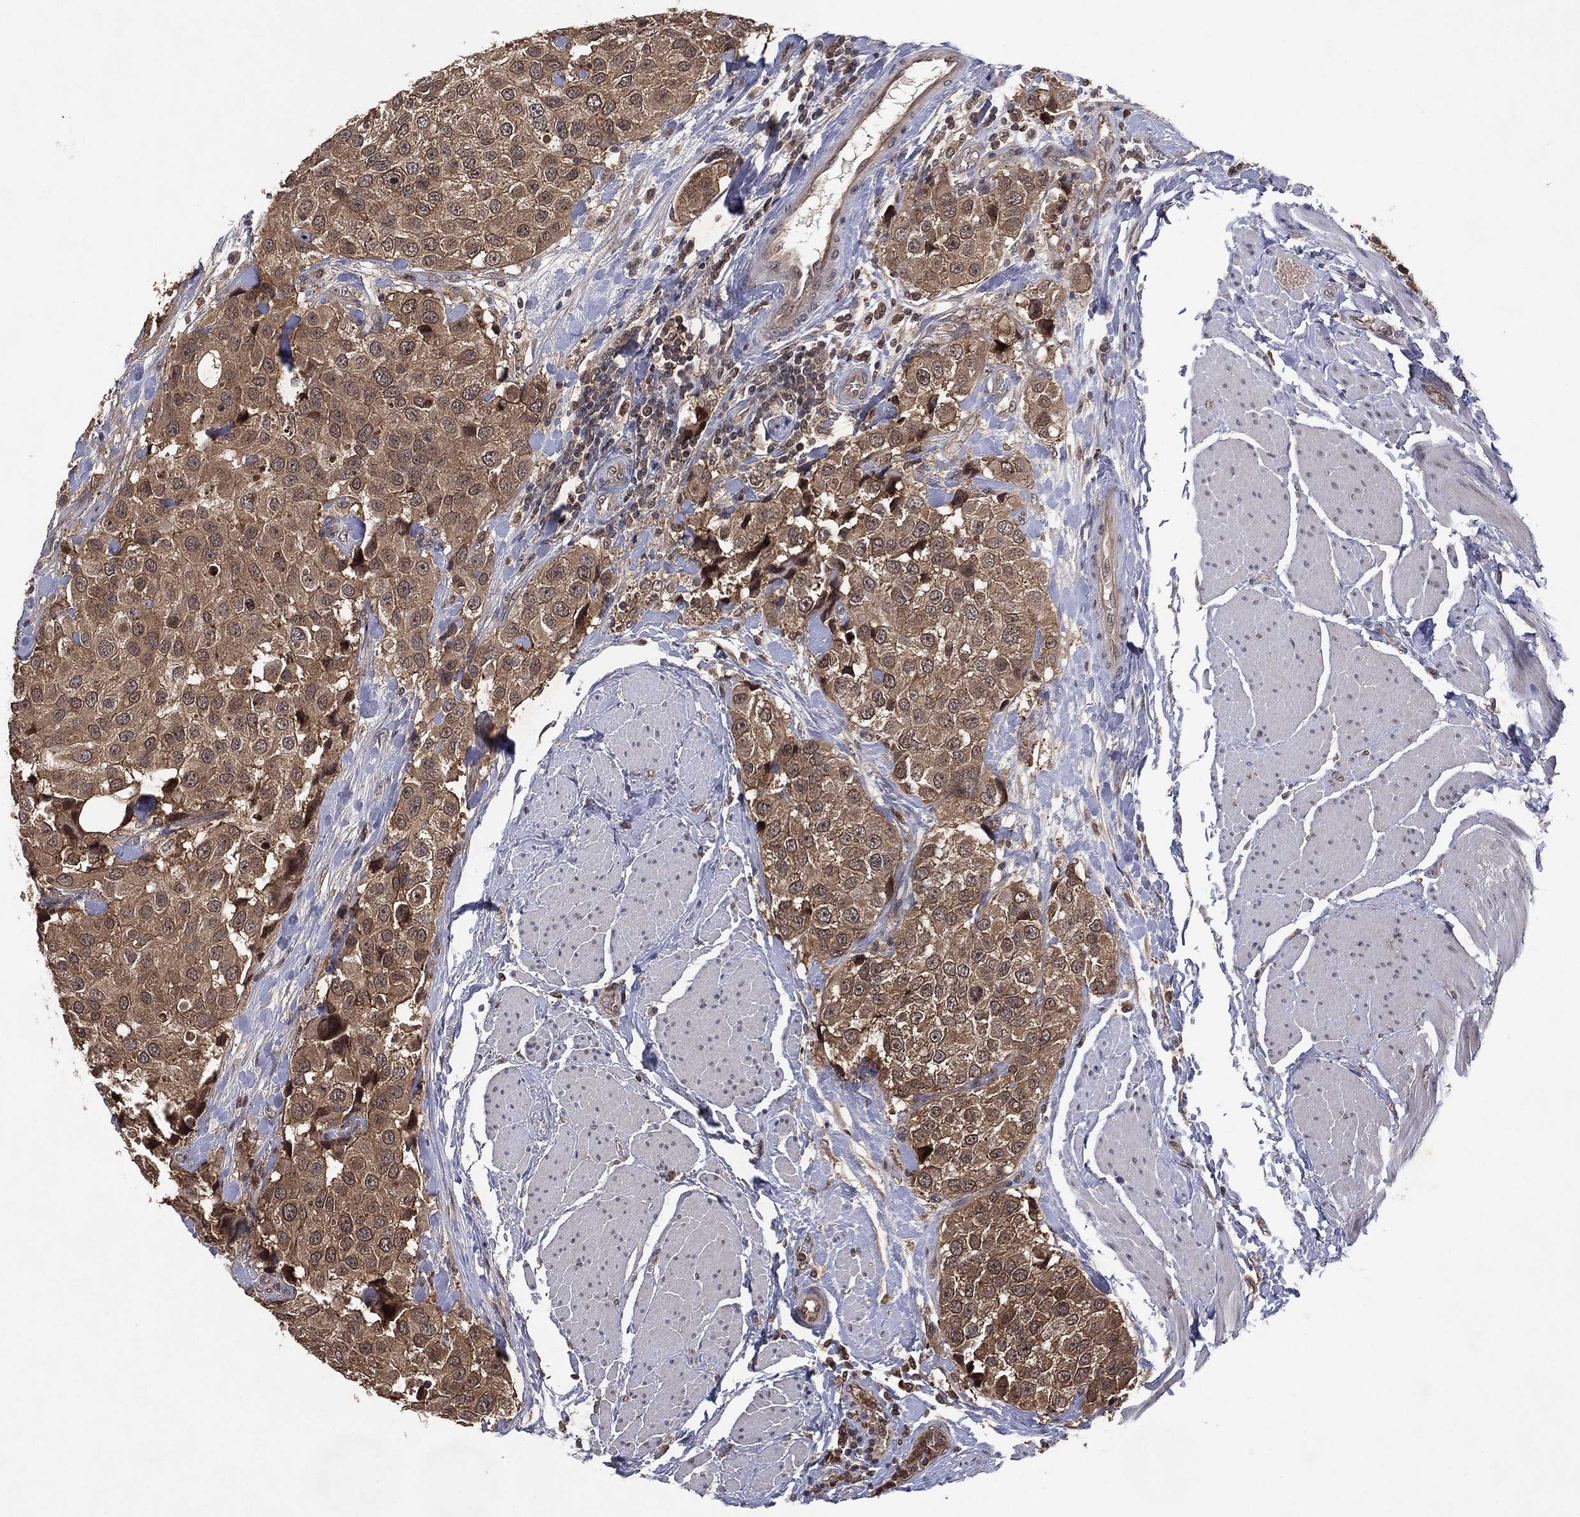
{"staining": {"intensity": "weak", "quantity": "25%-75%", "location": "cytoplasmic/membranous"}, "tissue": "urothelial cancer", "cell_type": "Tumor cells", "image_type": "cancer", "snomed": [{"axis": "morphology", "description": "Urothelial carcinoma, High grade"}, {"axis": "topography", "description": "Urinary bladder"}], "caption": "Approximately 25%-75% of tumor cells in high-grade urothelial carcinoma demonstrate weak cytoplasmic/membranous protein staining as visualized by brown immunohistochemical staining.", "gene": "ATG4B", "patient": {"sex": "female", "age": 64}}